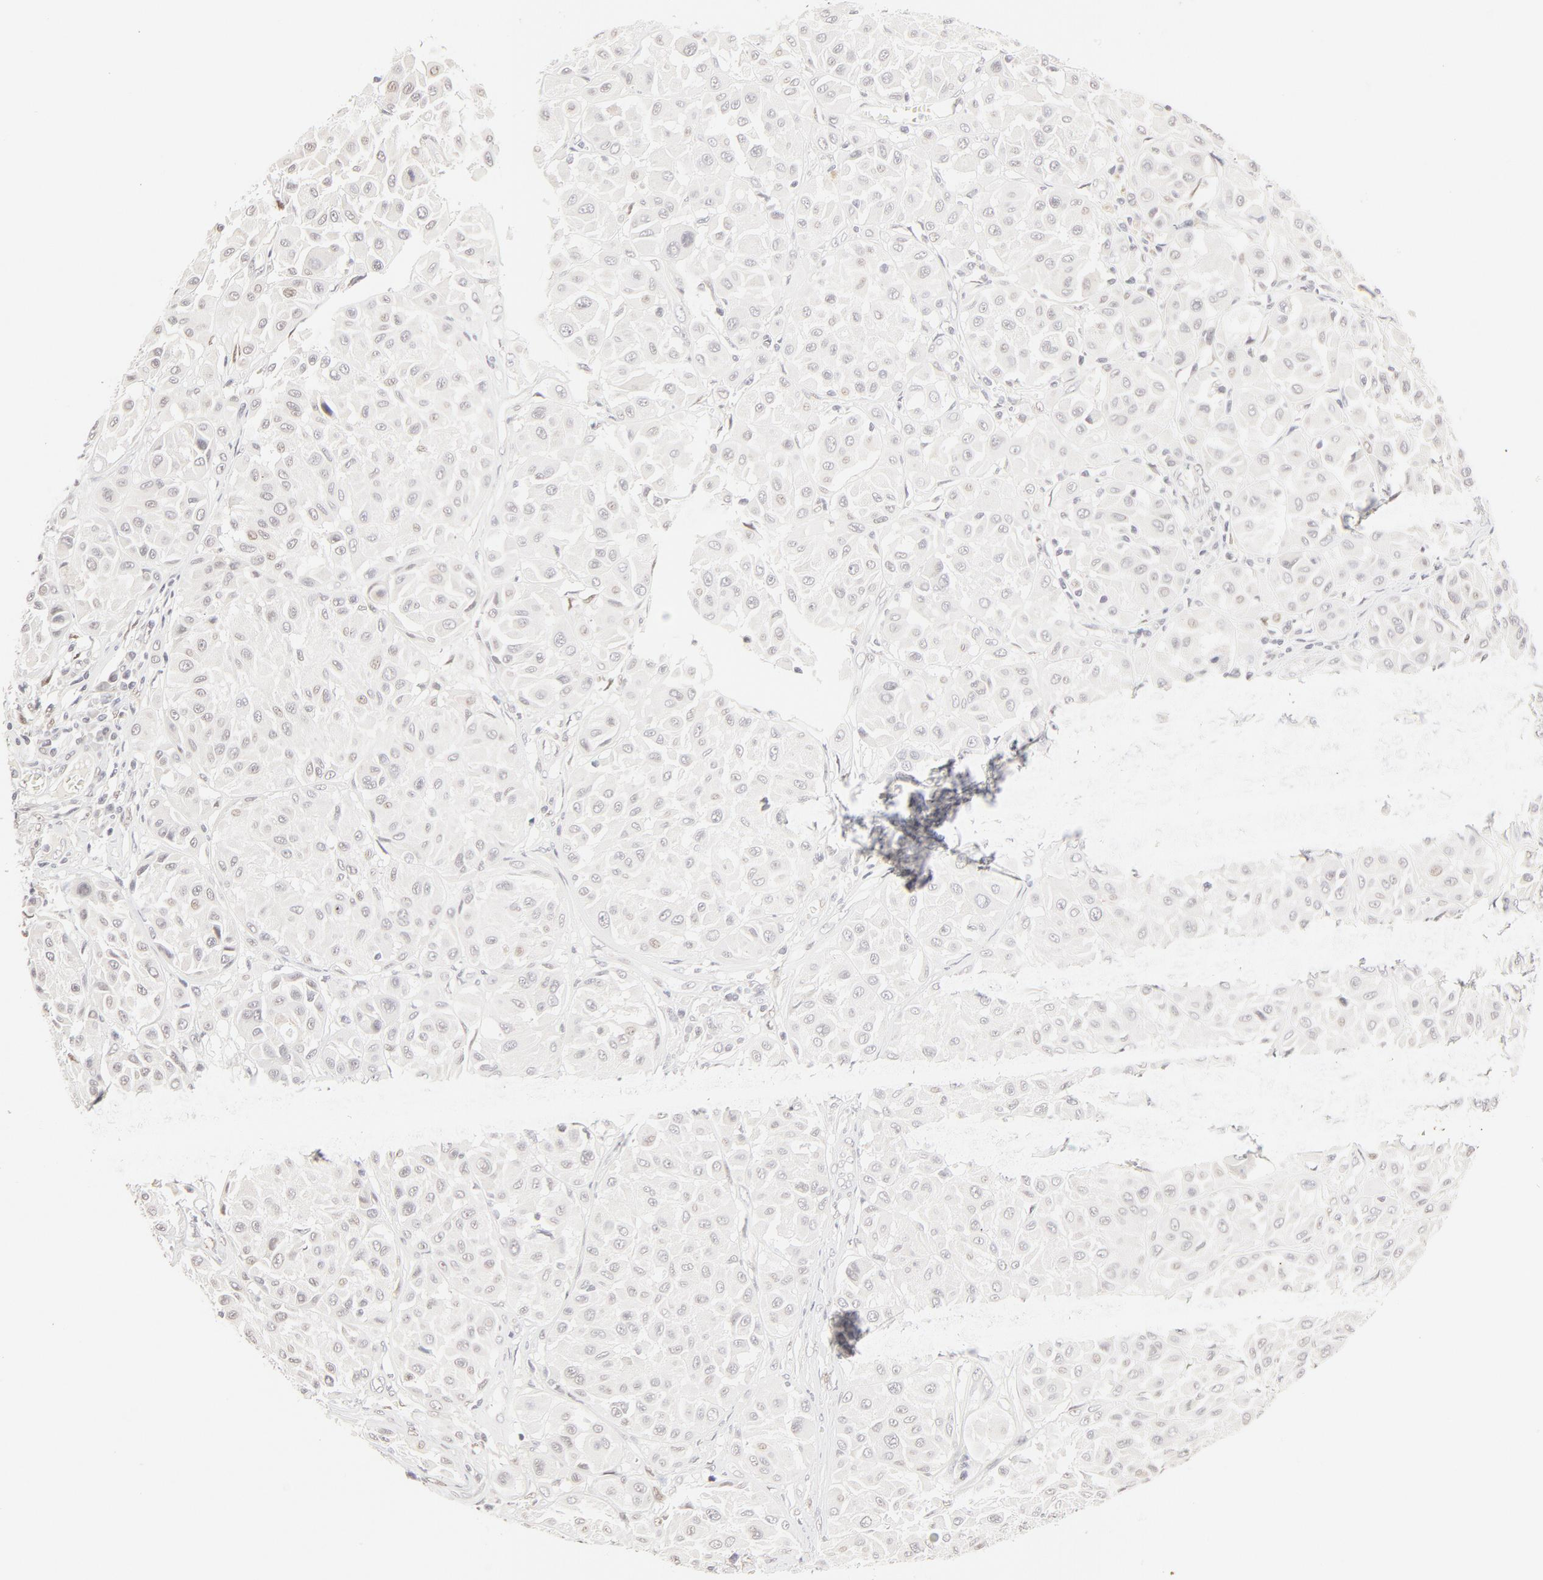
{"staining": {"intensity": "weak", "quantity": "<25%", "location": "nuclear"}, "tissue": "melanoma", "cell_type": "Tumor cells", "image_type": "cancer", "snomed": [{"axis": "morphology", "description": "Malignant melanoma, Metastatic site"}, {"axis": "topography", "description": "Soft tissue"}], "caption": "Immunohistochemical staining of melanoma displays no significant positivity in tumor cells.", "gene": "PBX3", "patient": {"sex": "male", "age": 41}}